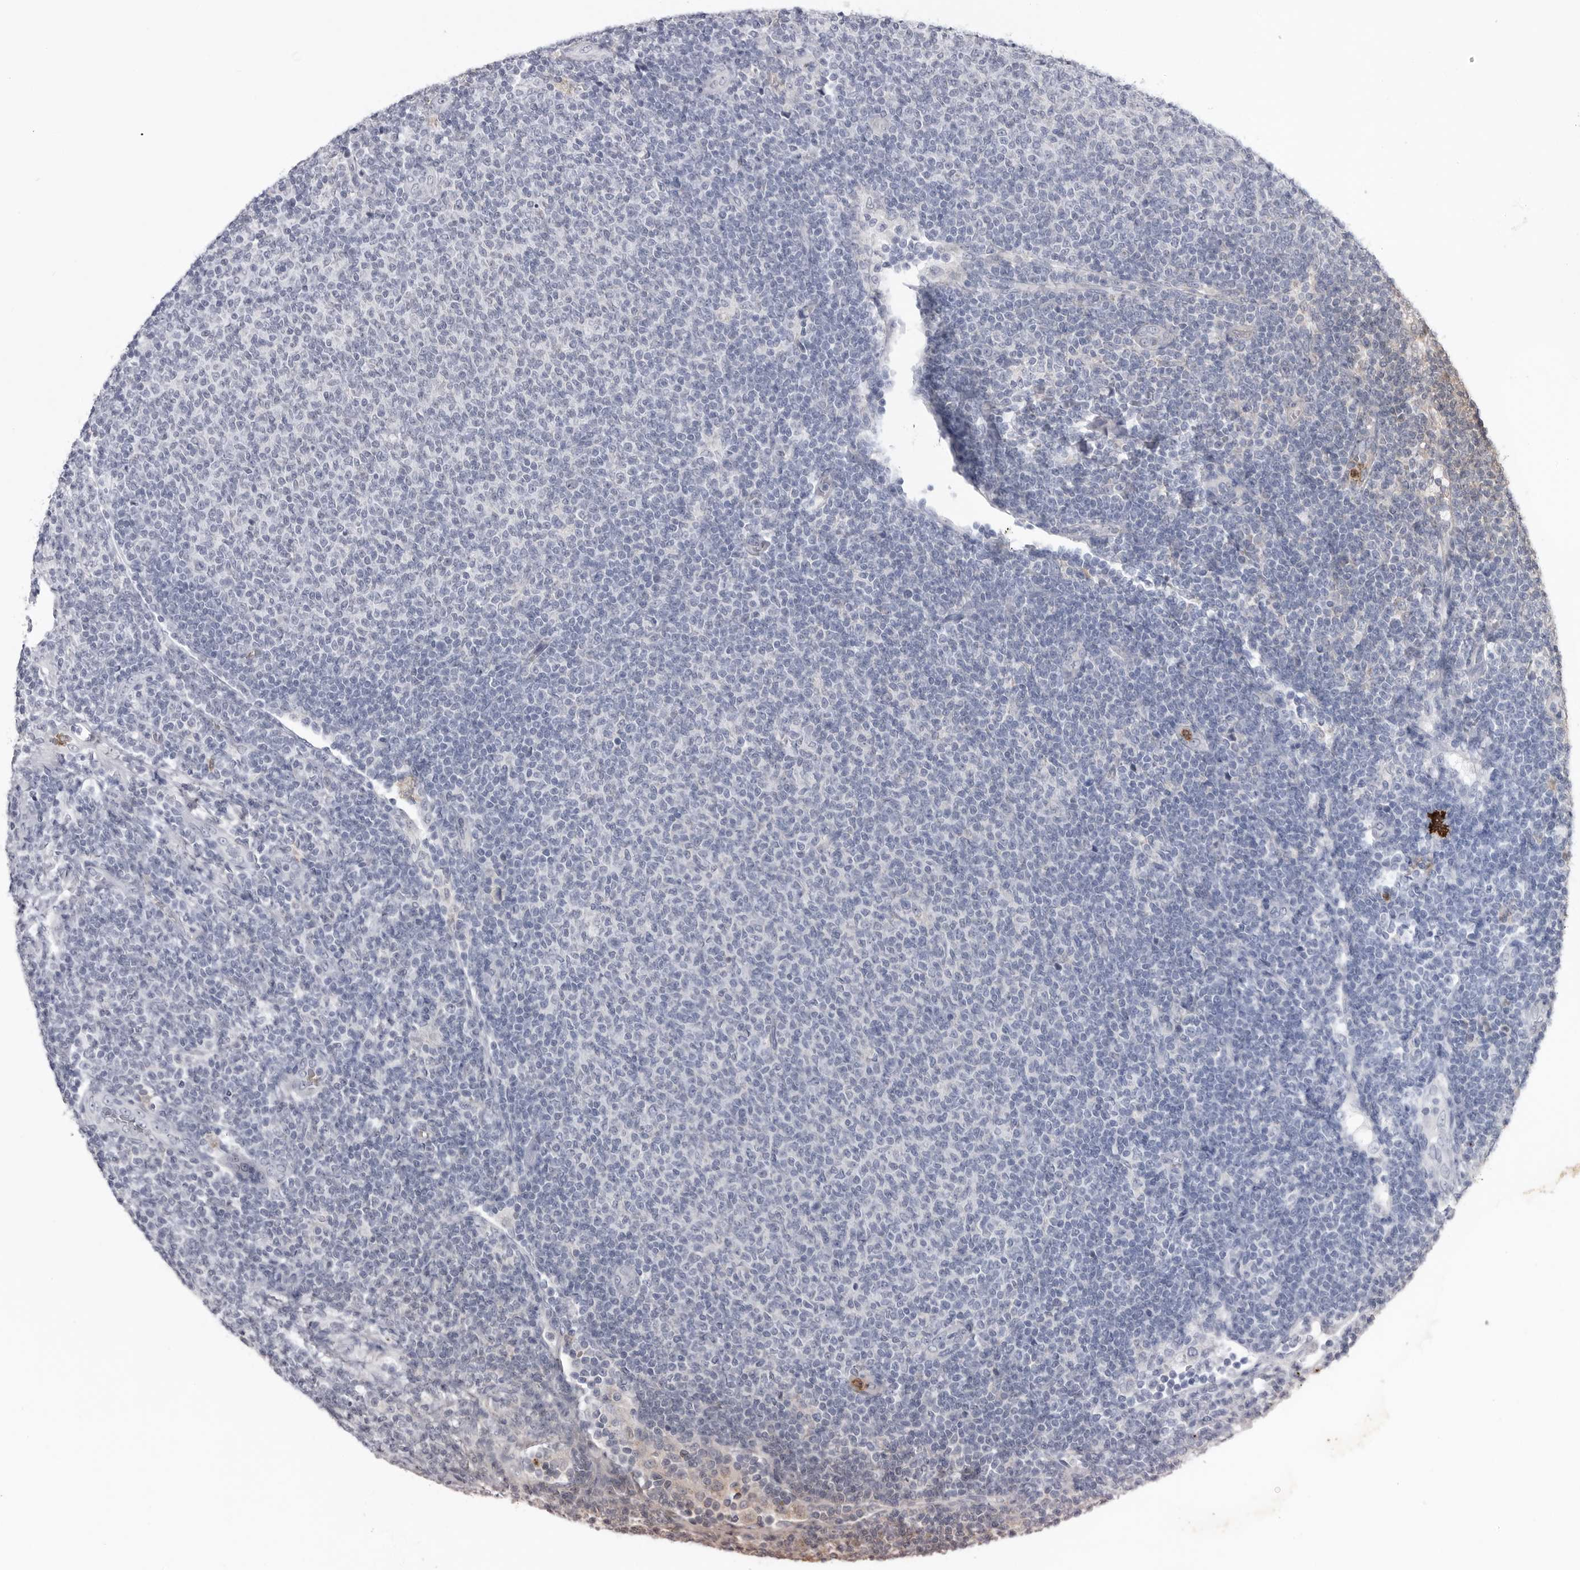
{"staining": {"intensity": "negative", "quantity": "none", "location": "none"}, "tissue": "lymphoma", "cell_type": "Tumor cells", "image_type": "cancer", "snomed": [{"axis": "morphology", "description": "Malignant lymphoma, non-Hodgkin's type, Low grade"}, {"axis": "topography", "description": "Lymph node"}], "caption": "The immunohistochemistry micrograph has no significant expression in tumor cells of lymphoma tissue.", "gene": "STAP2", "patient": {"sex": "male", "age": 66}}